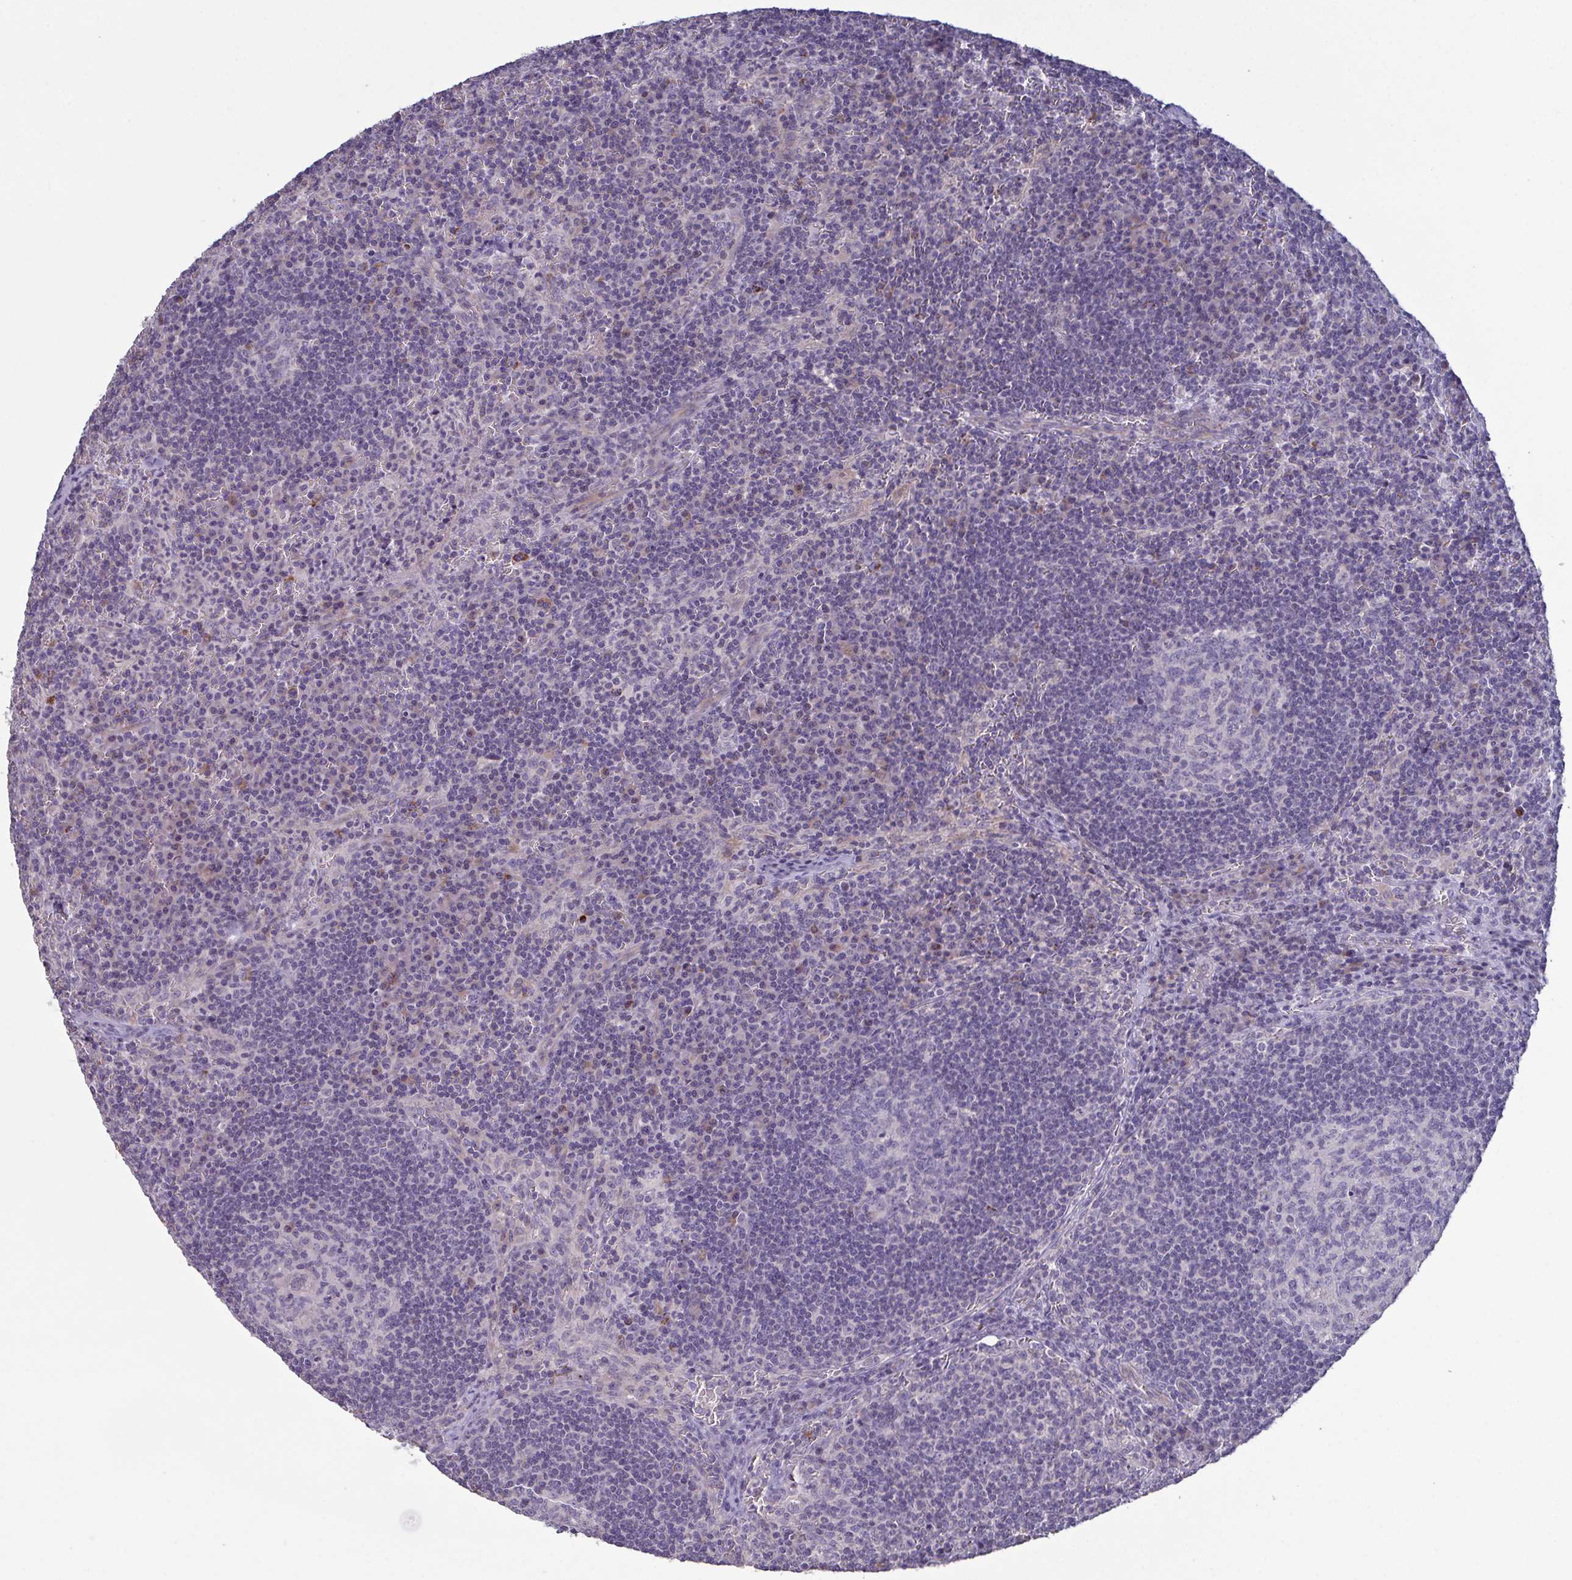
{"staining": {"intensity": "negative", "quantity": "none", "location": "none"}, "tissue": "lymph node", "cell_type": "Germinal center cells", "image_type": "normal", "snomed": [{"axis": "morphology", "description": "Normal tissue, NOS"}, {"axis": "topography", "description": "Lymph node"}], "caption": "High power microscopy histopathology image of an immunohistochemistry micrograph of unremarkable lymph node, revealing no significant positivity in germinal center cells.", "gene": "GLDC", "patient": {"sex": "male", "age": 67}}